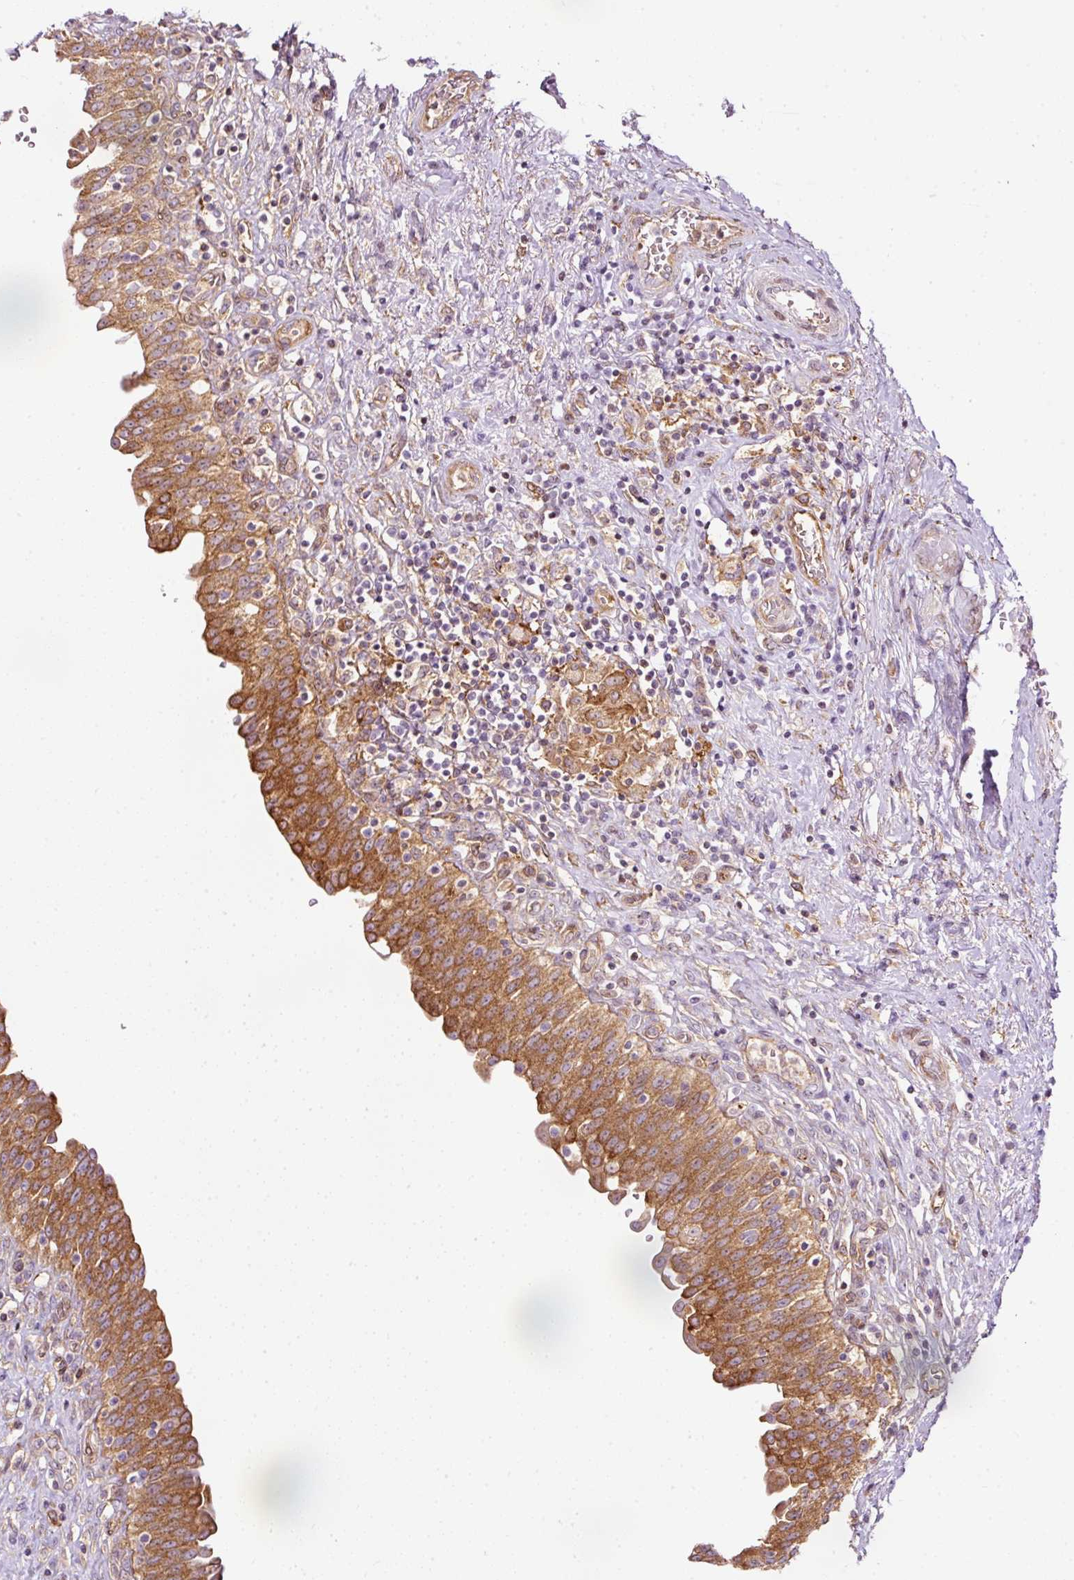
{"staining": {"intensity": "moderate", "quantity": ">75%", "location": "cytoplasmic/membranous"}, "tissue": "urinary bladder", "cell_type": "Urothelial cells", "image_type": "normal", "snomed": [{"axis": "morphology", "description": "Normal tissue, NOS"}, {"axis": "topography", "description": "Urinary bladder"}], "caption": "Urinary bladder stained with a brown dye shows moderate cytoplasmic/membranous positive expression in approximately >75% of urothelial cells.", "gene": "SCNM1", "patient": {"sex": "male", "age": 71}}